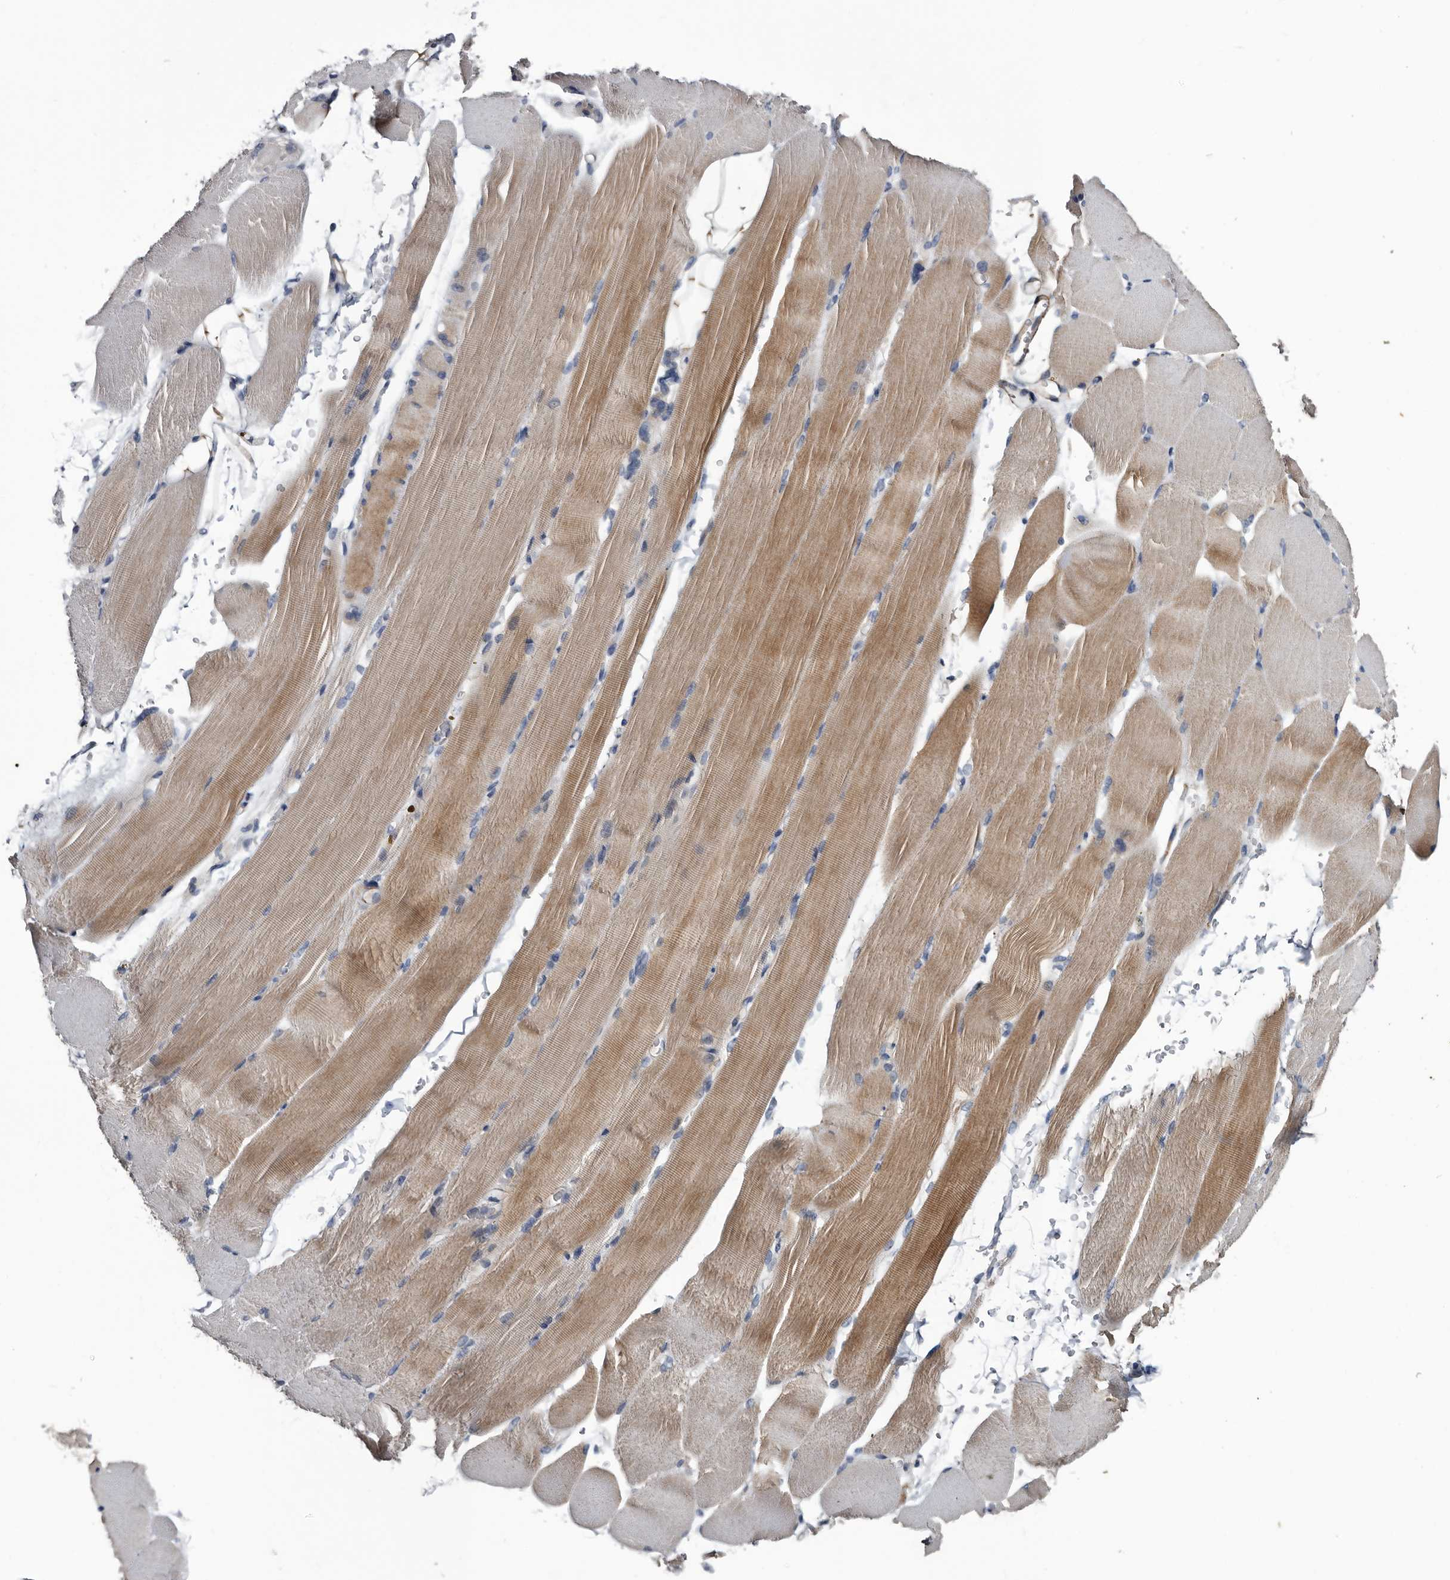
{"staining": {"intensity": "moderate", "quantity": "25%-75%", "location": "cytoplasmic/membranous"}, "tissue": "skeletal muscle", "cell_type": "Myocytes", "image_type": "normal", "snomed": [{"axis": "morphology", "description": "Normal tissue, NOS"}, {"axis": "topography", "description": "Skeletal muscle"}, {"axis": "topography", "description": "Parathyroid gland"}], "caption": "A brown stain shows moderate cytoplasmic/membranous positivity of a protein in myocytes of benign human skeletal muscle.", "gene": "IARS1", "patient": {"sex": "female", "age": 37}}